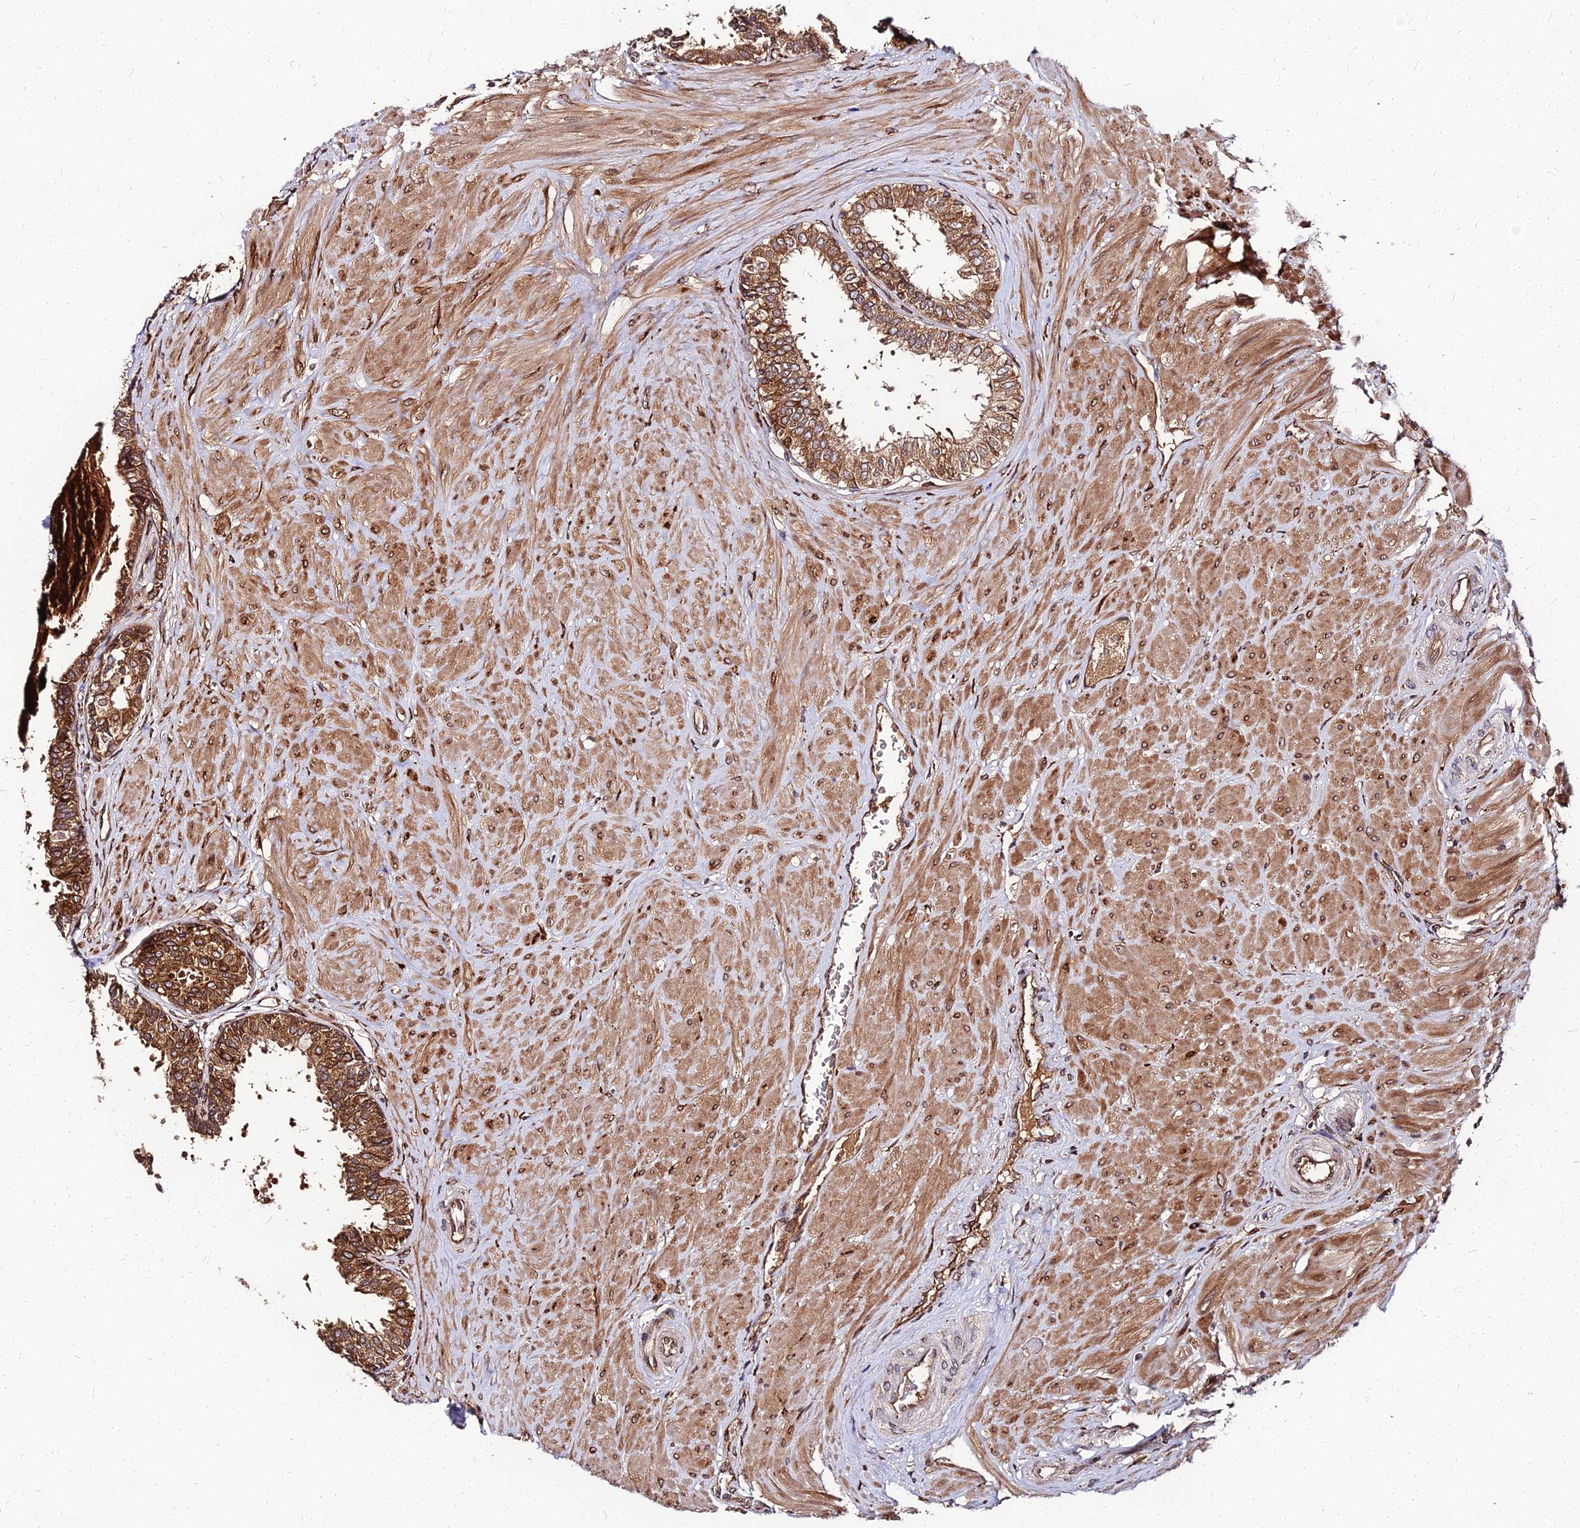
{"staining": {"intensity": "strong", "quantity": ">75%", "location": "cytoplasmic/membranous"}, "tissue": "prostate", "cell_type": "Glandular cells", "image_type": "normal", "snomed": [{"axis": "morphology", "description": "Normal tissue, NOS"}, {"axis": "topography", "description": "Prostate"}], "caption": "Benign prostate reveals strong cytoplasmic/membranous positivity in approximately >75% of glandular cells, visualized by immunohistochemistry.", "gene": "PDE4D", "patient": {"sex": "male", "age": 48}}